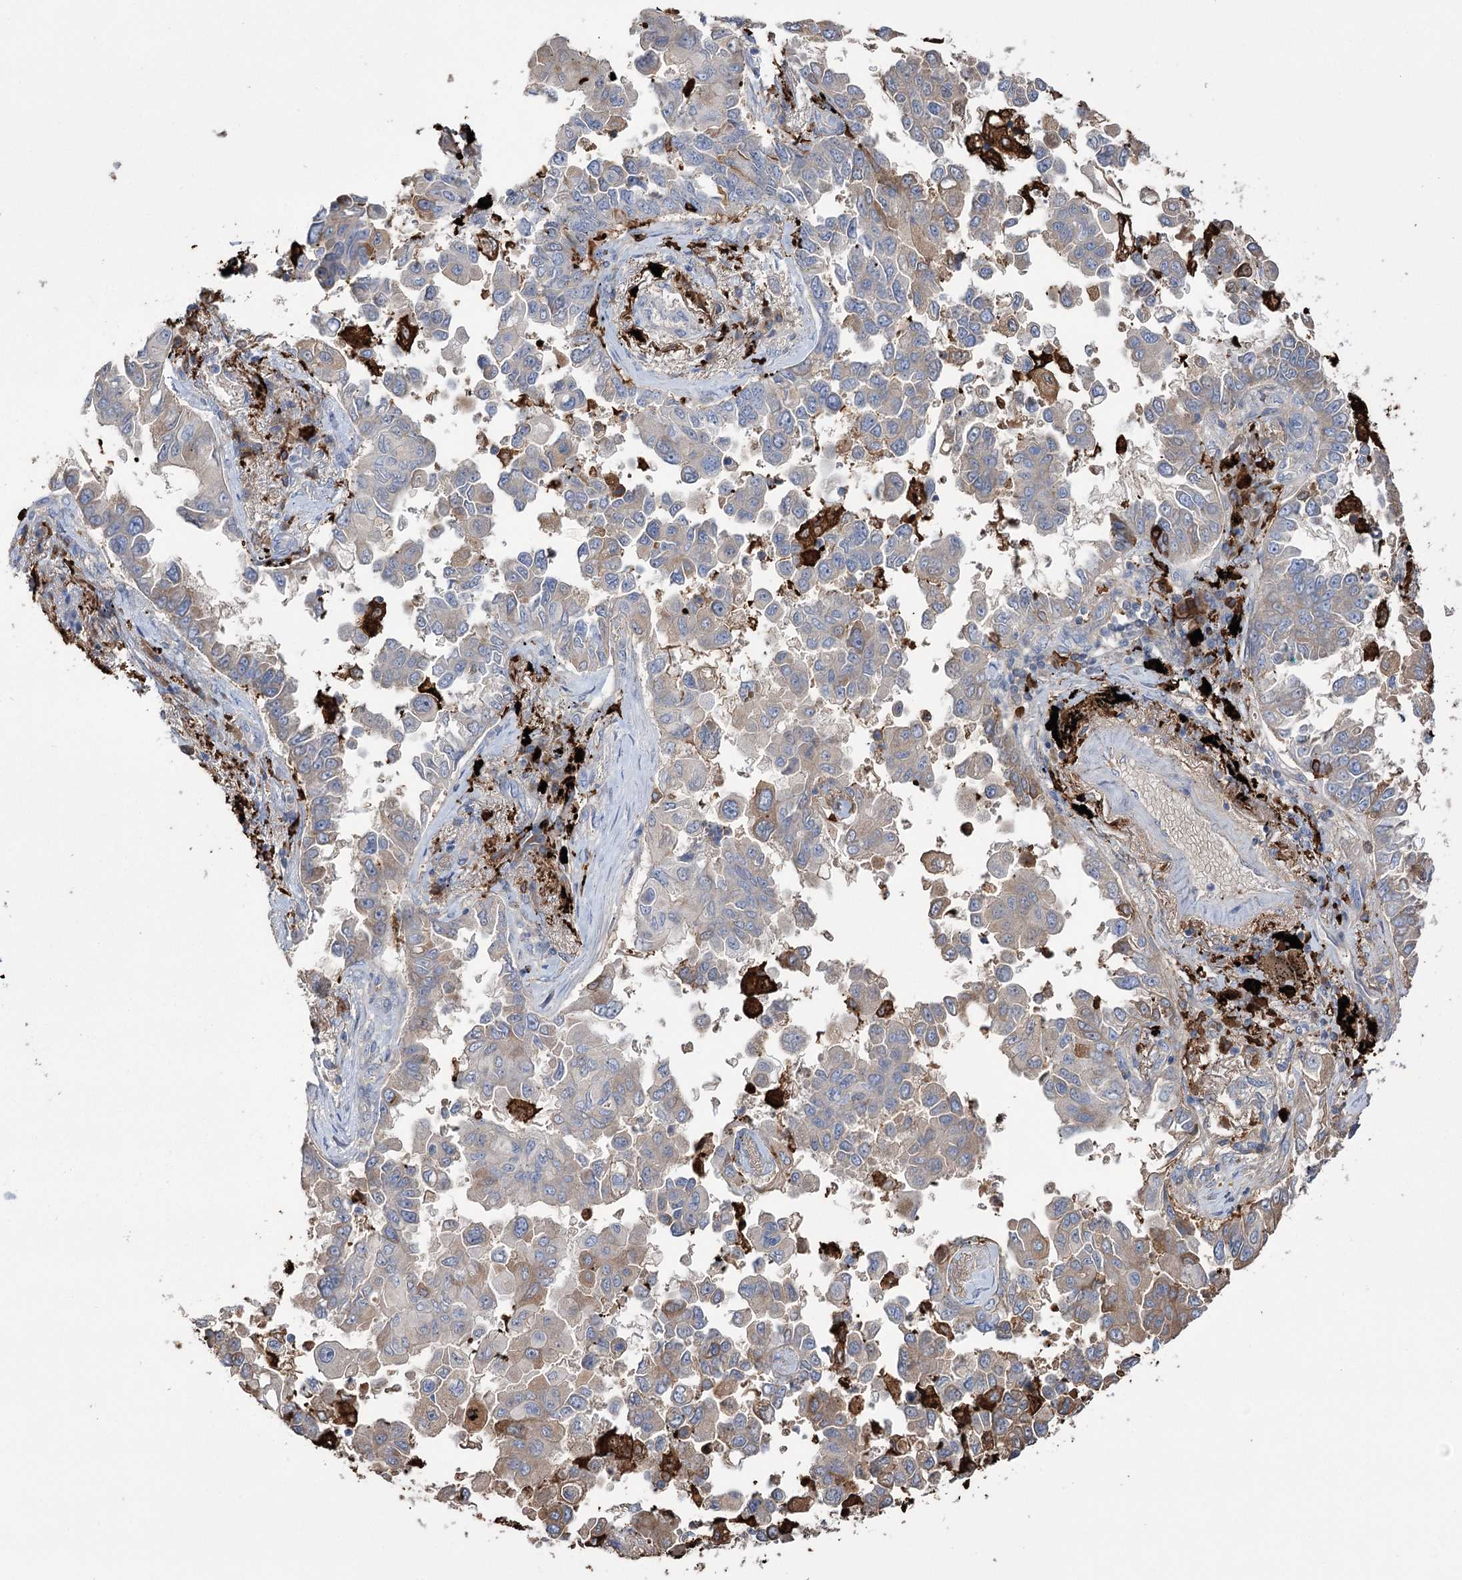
{"staining": {"intensity": "weak", "quantity": "25%-75%", "location": "cytoplasmic/membranous"}, "tissue": "lung cancer", "cell_type": "Tumor cells", "image_type": "cancer", "snomed": [{"axis": "morphology", "description": "Adenocarcinoma, NOS"}, {"axis": "topography", "description": "Lung"}], "caption": "Weak cytoplasmic/membranous expression for a protein is identified in about 25%-75% of tumor cells of lung adenocarcinoma using IHC.", "gene": "ZNF622", "patient": {"sex": "female", "age": 67}}